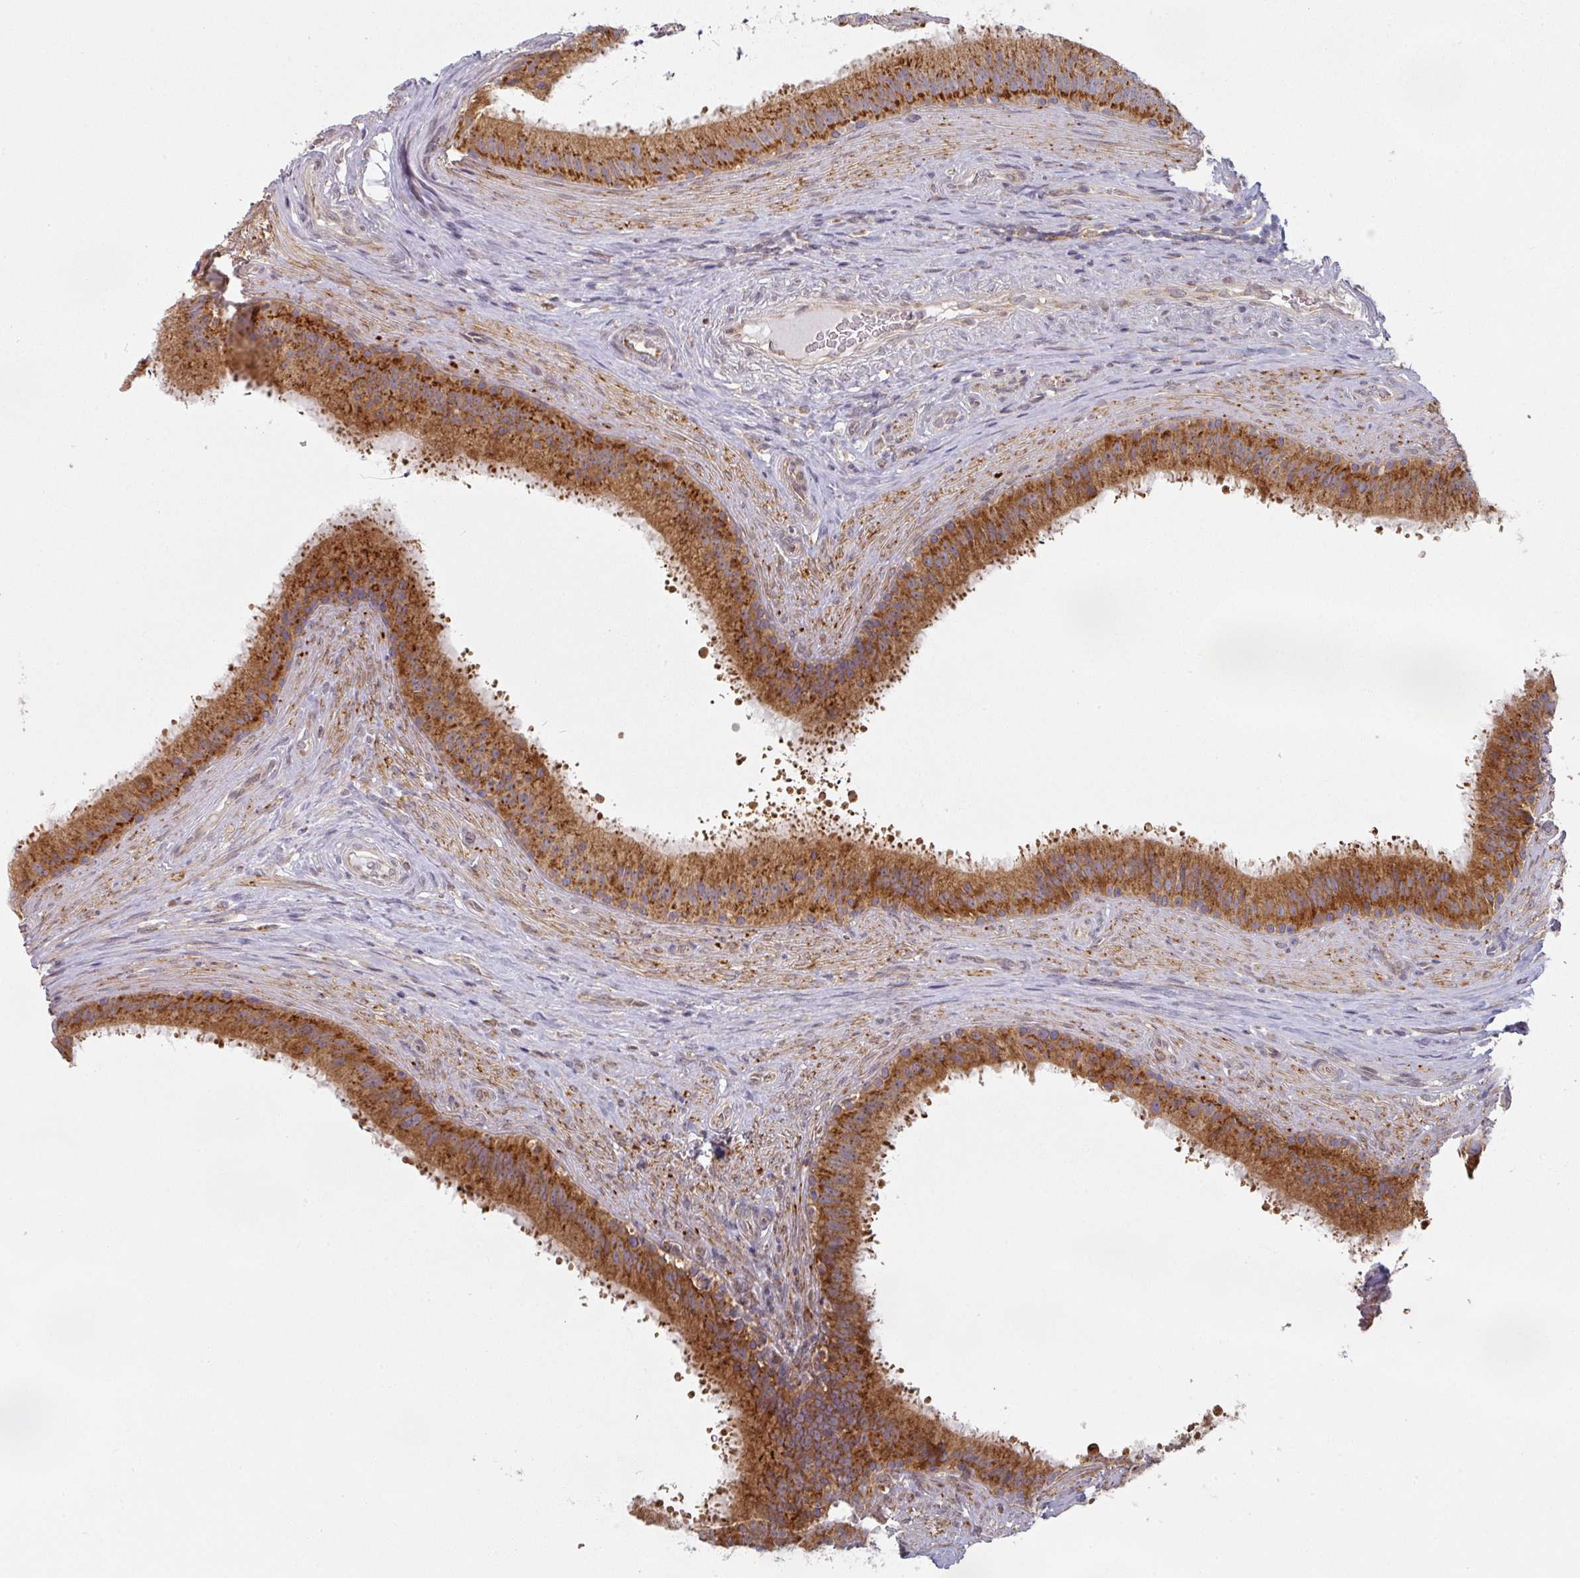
{"staining": {"intensity": "strong", "quantity": ">75%", "location": "cytoplasmic/membranous"}, "tissue": "epididymis", "cell_type": "Glandular cells", "image_type": "normal", "snomed": [{"axis": "morphology", "description": "Normal tissue, NOS"}, {"axis": "topography", "description": "Testis"}, {"axis": "topography", "description": "Epididymis"}], "caption": "DAB (3,3'-diaminobenzidine) immunohistochemical staining of benign epididymis shows strong cytoplasmic/membranous protein staining in approximately >75% of glandular cells.", "gene": "TAPT1", "patient": {"sex": "male", "age": 41}}